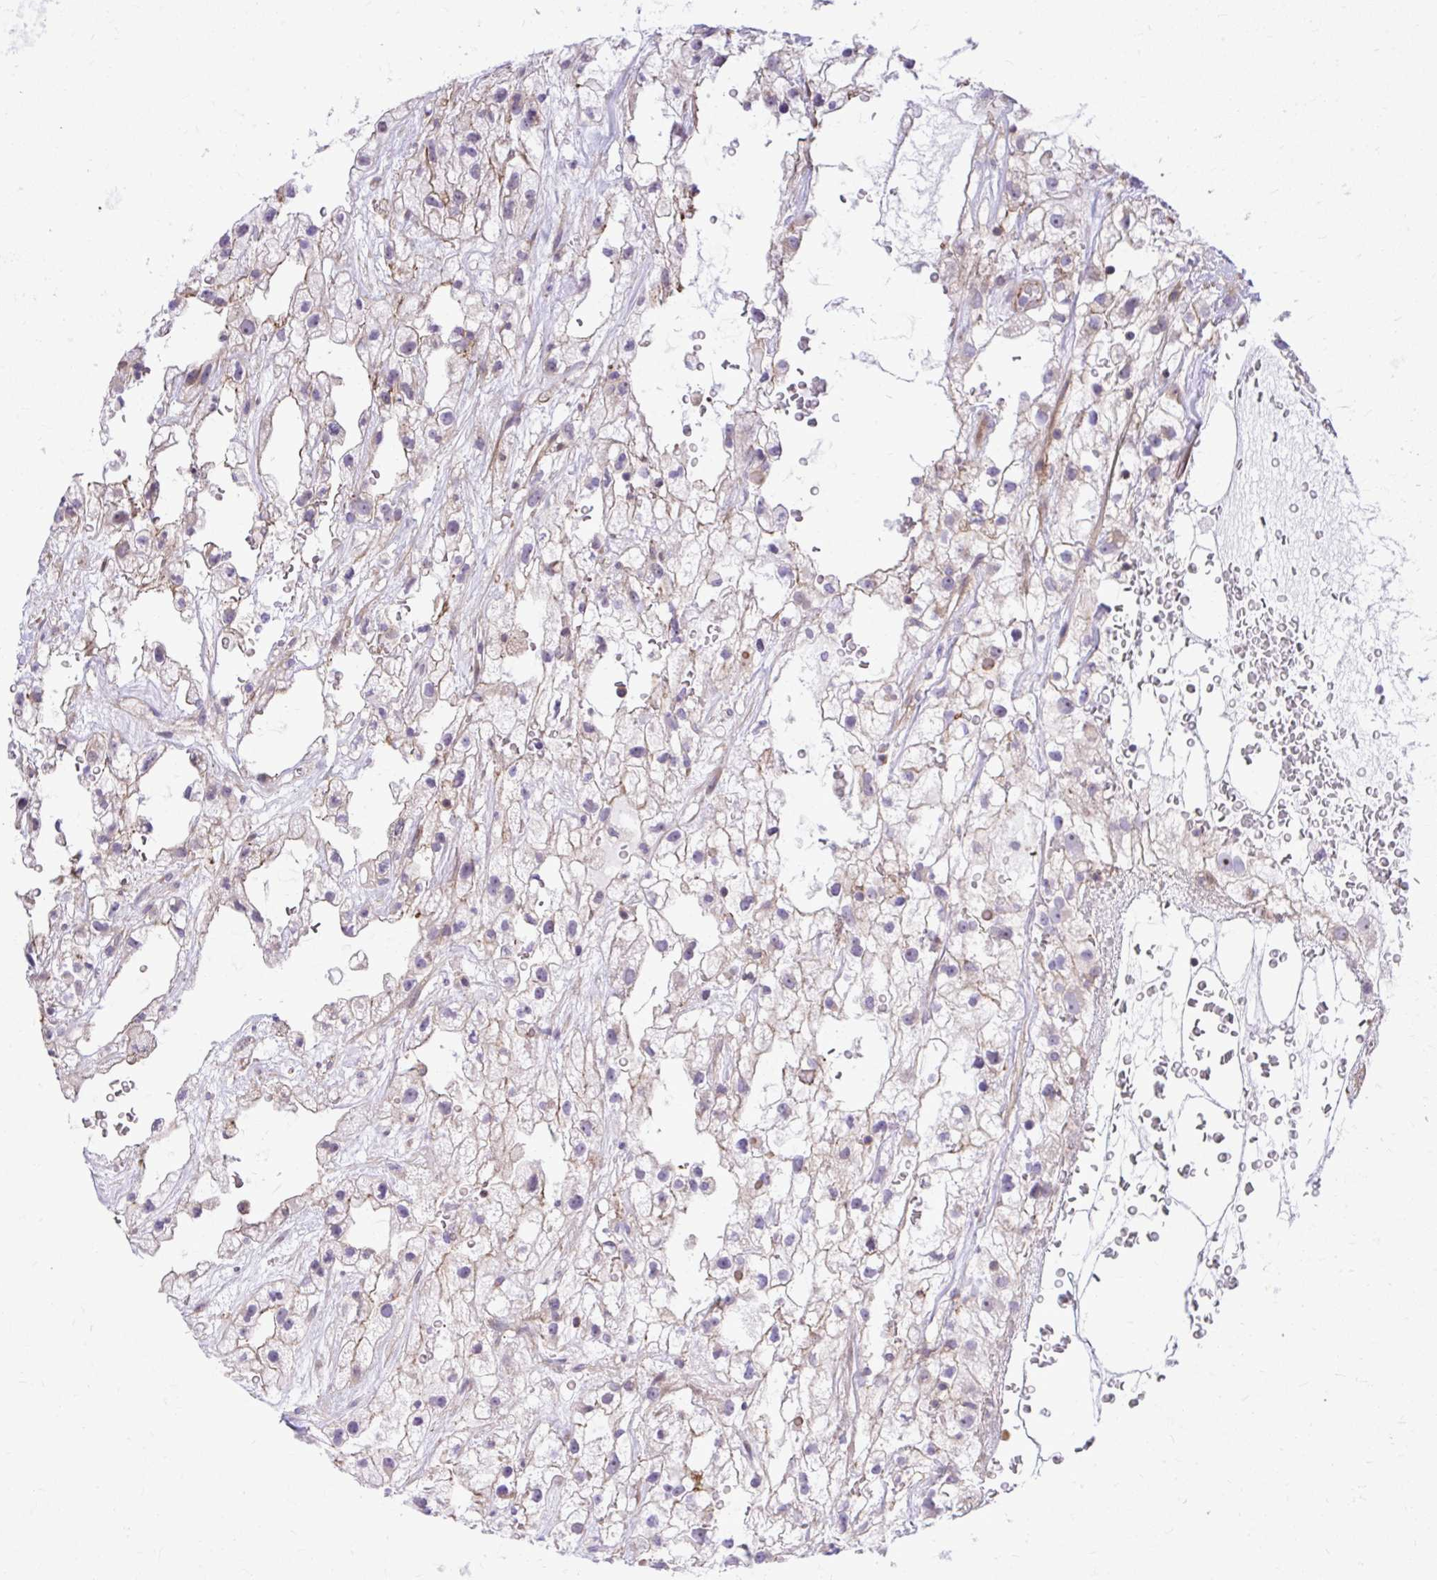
{"staining": {"intensity": "weak", "quantity": "<25%", "location": "cytoplasmic/membranous"}, "tissue": "renal cancer", "cell_type": "Tumor cells", "image_type": "cancer", "snomed": [{"axis": "morphology", "description": "Adenocarcinoma, NOS"}, {"axis": "topography", "description": "Kidney"}], "caption": "Immunohistochemistry (IHC) image of renal adenocarcinoma stained for a protein (brown), which reveals no positivity in tumor cells.", "gene": "GRK4", "patient": {"sex": "male", "age": 59}}